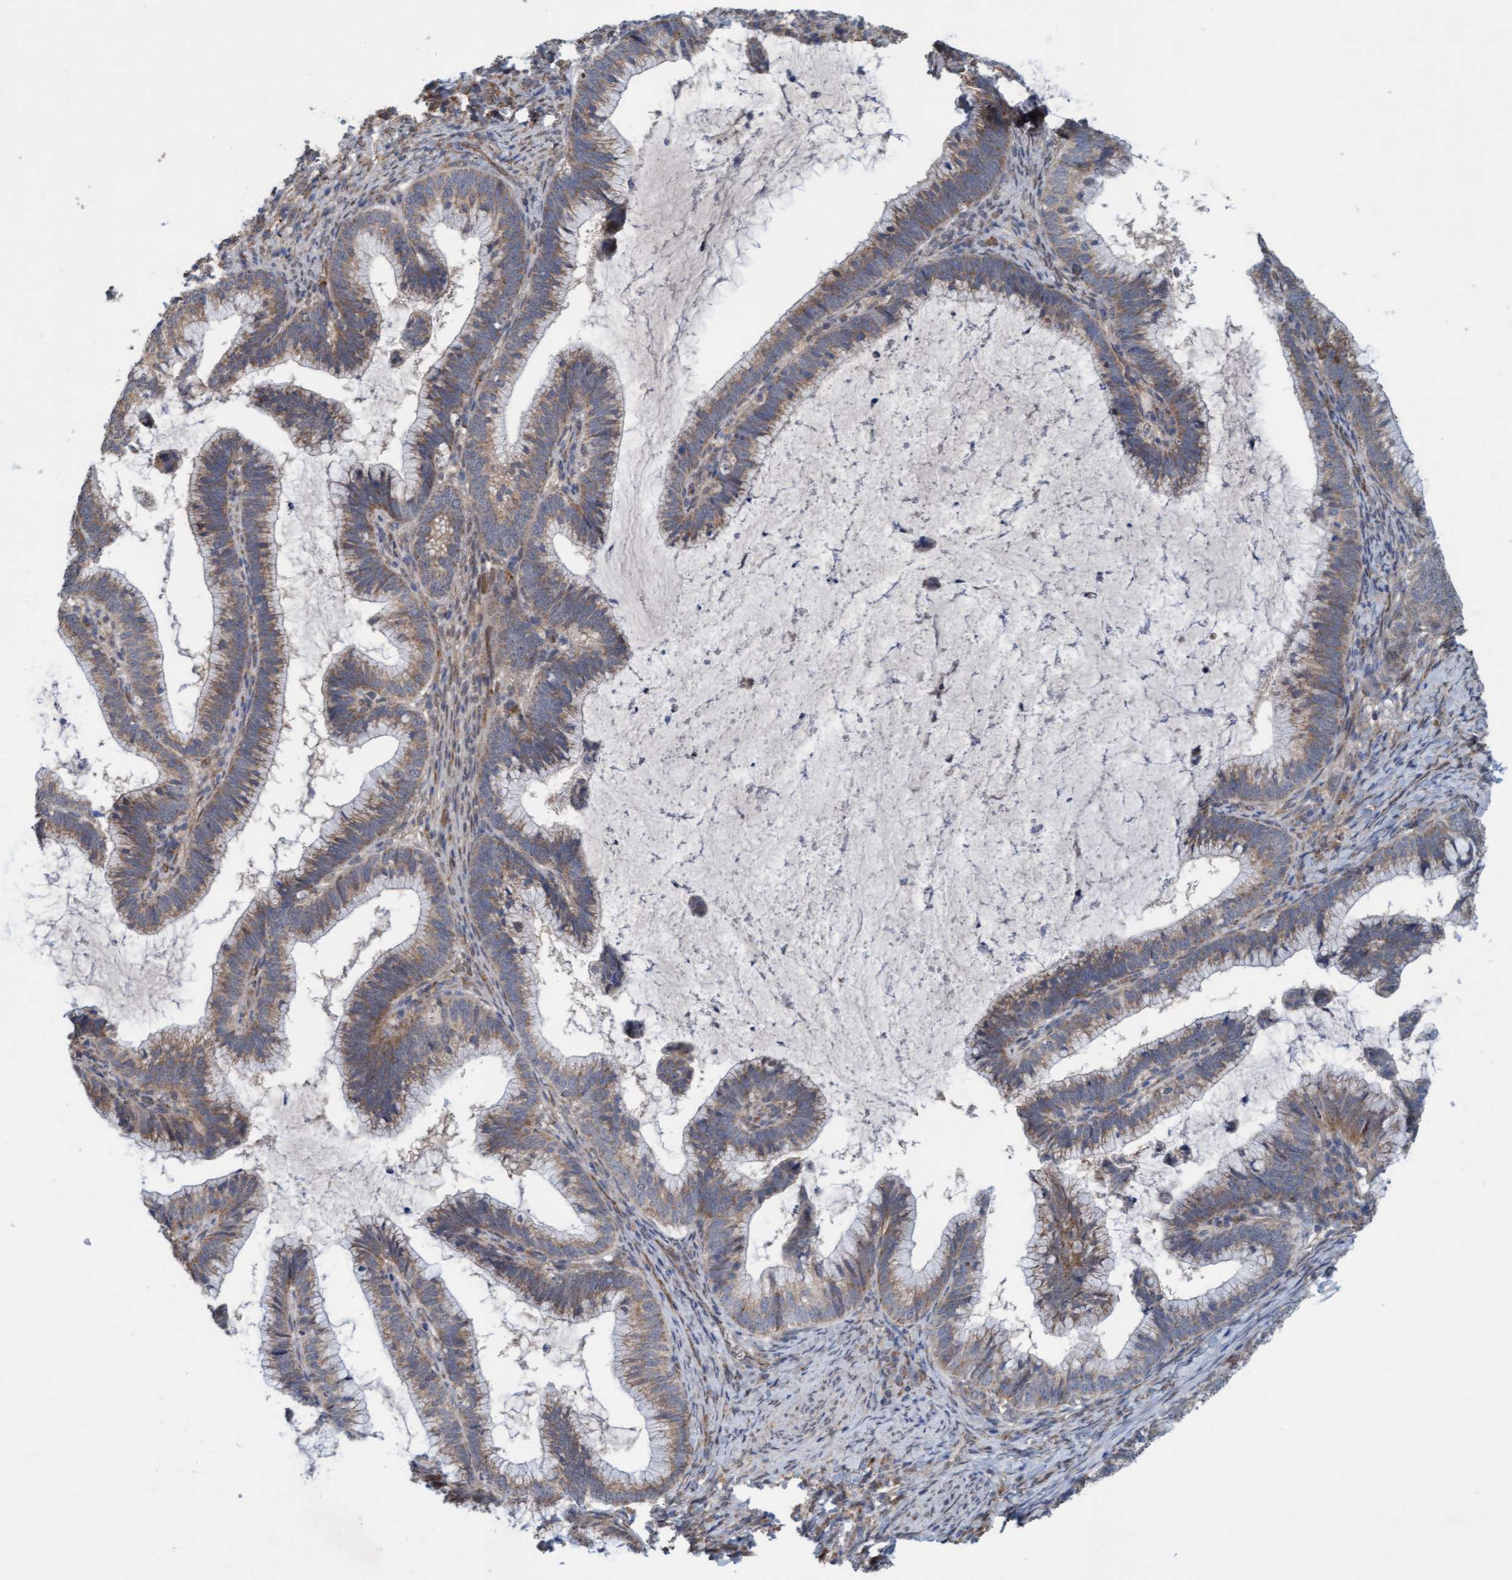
{"staining": {"intensity": "weak", "quantity": ">75%", "location": "cytoplasmic/membranous"}, "tissue": "cervical cancer", "cell_type": "Tumor cells", "image_type": "cancer", "snomed": [{"axis": "morphology", "description": "Adenocarcinoma, NOS"}, {"axis": "topography", "description": "Cervix"}], "caption": "Immunohistochemistry (IHC) staining of cervical cancer, which exhibits low levels of weak cytoplasmic/membranous positivity in about >75% of tumor cells indicating weak cytoplasmic/membranous protein positivity. The staining was performed using DAB (brown) for protein detection and nuclei were counterstained in hematoxylin (blue).", "gene": "ZNF566", "patient": {"sex": "female", "age": 36}}